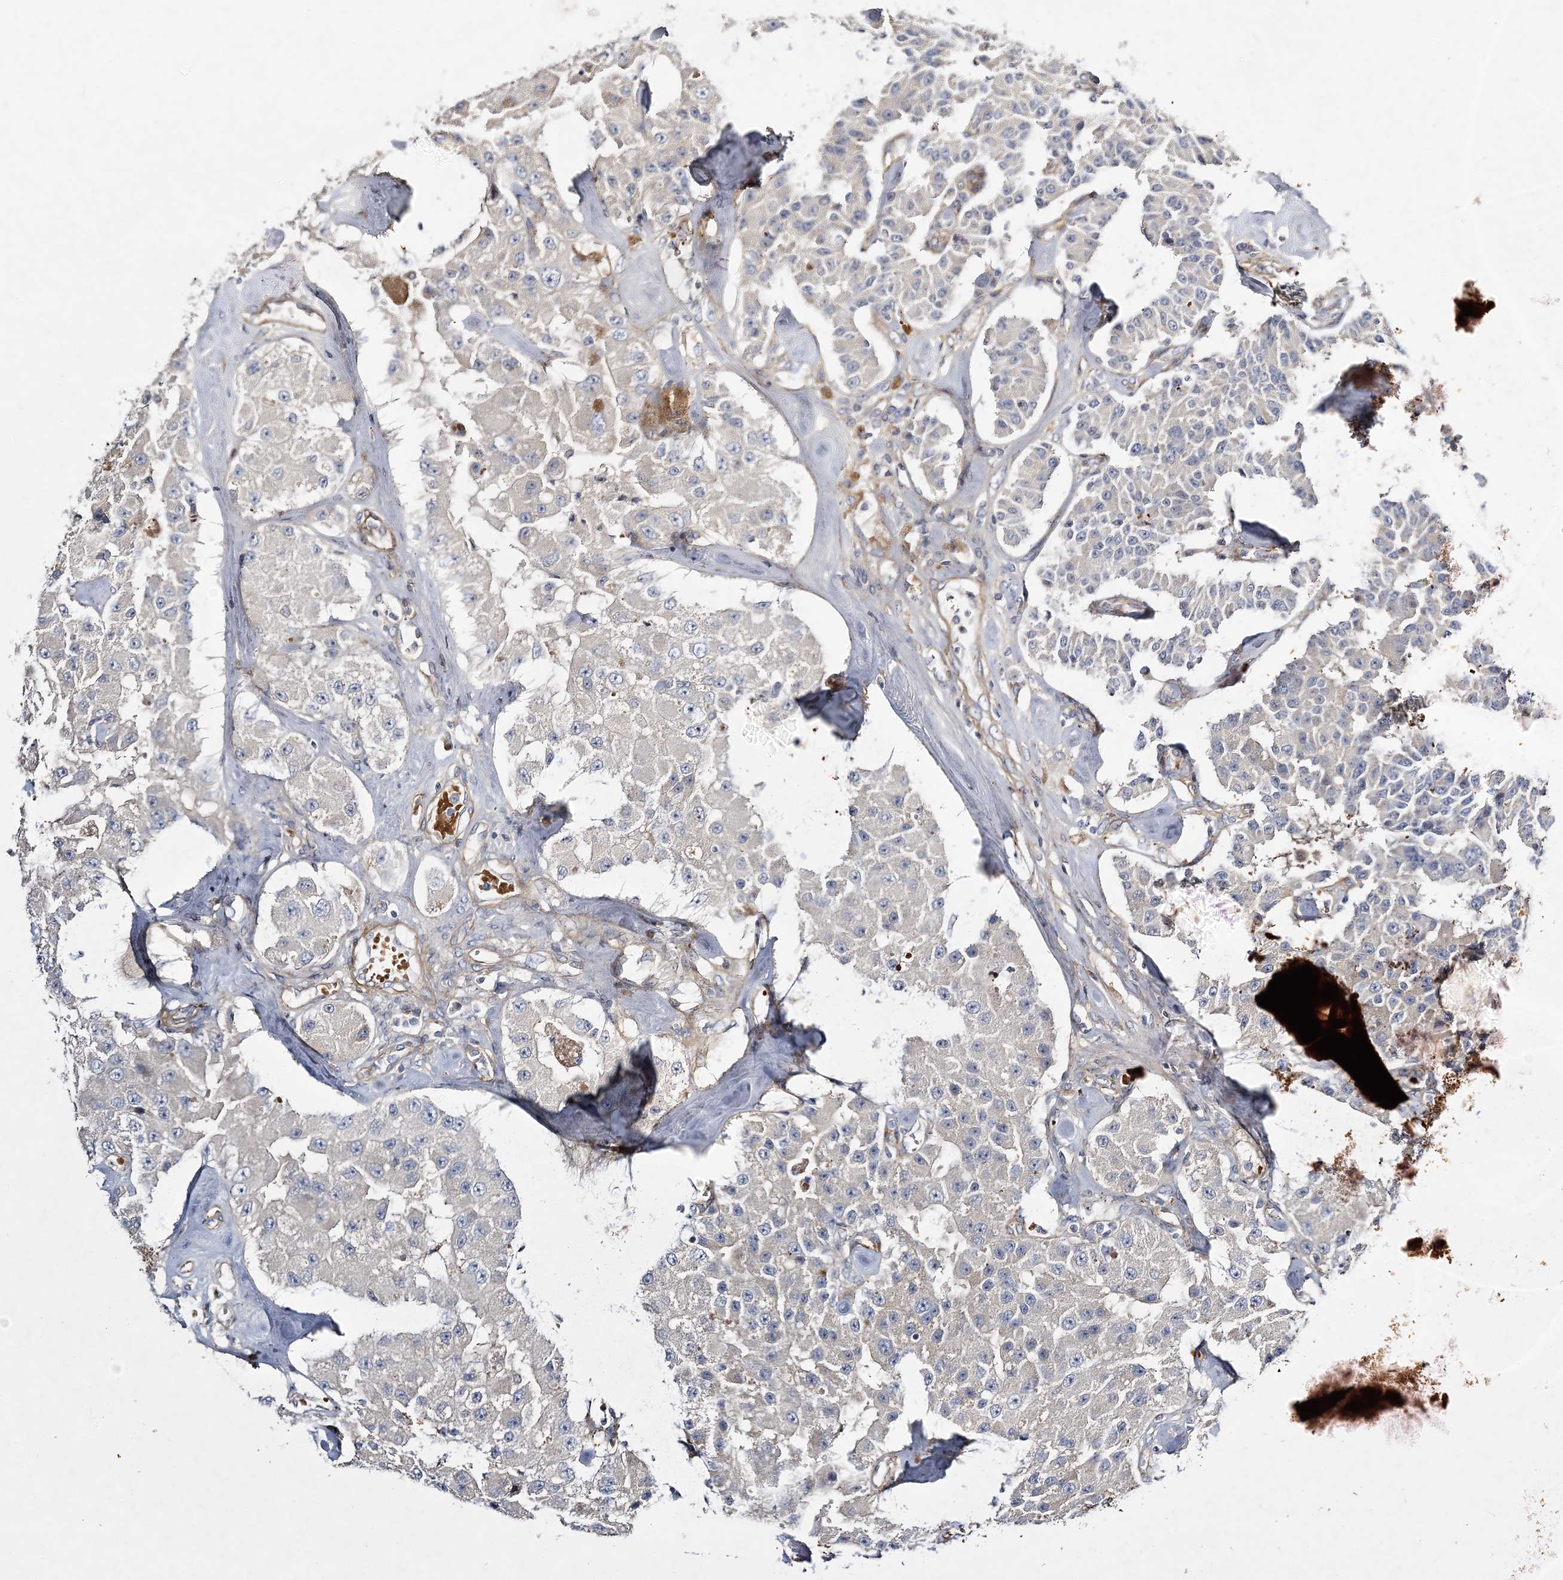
{"staining": {"intensity": "negative", "quantity": "none", "location": "none"}, "tissue": "carcinoid", "cell_type": "Tumor cells", "image_type": "cancer", "snomed": [{"axis": "morphology", "description": "Carcinoid, malignant, NOS"}, {"axis": "topography", "description": "Pancreas"}], "caption": "This is an IHC histopathology image of malignant carcinoid. There is no staining in tumor cells.", "gene": "CALN1", "patient": {"sex": "male", "age": 41}}